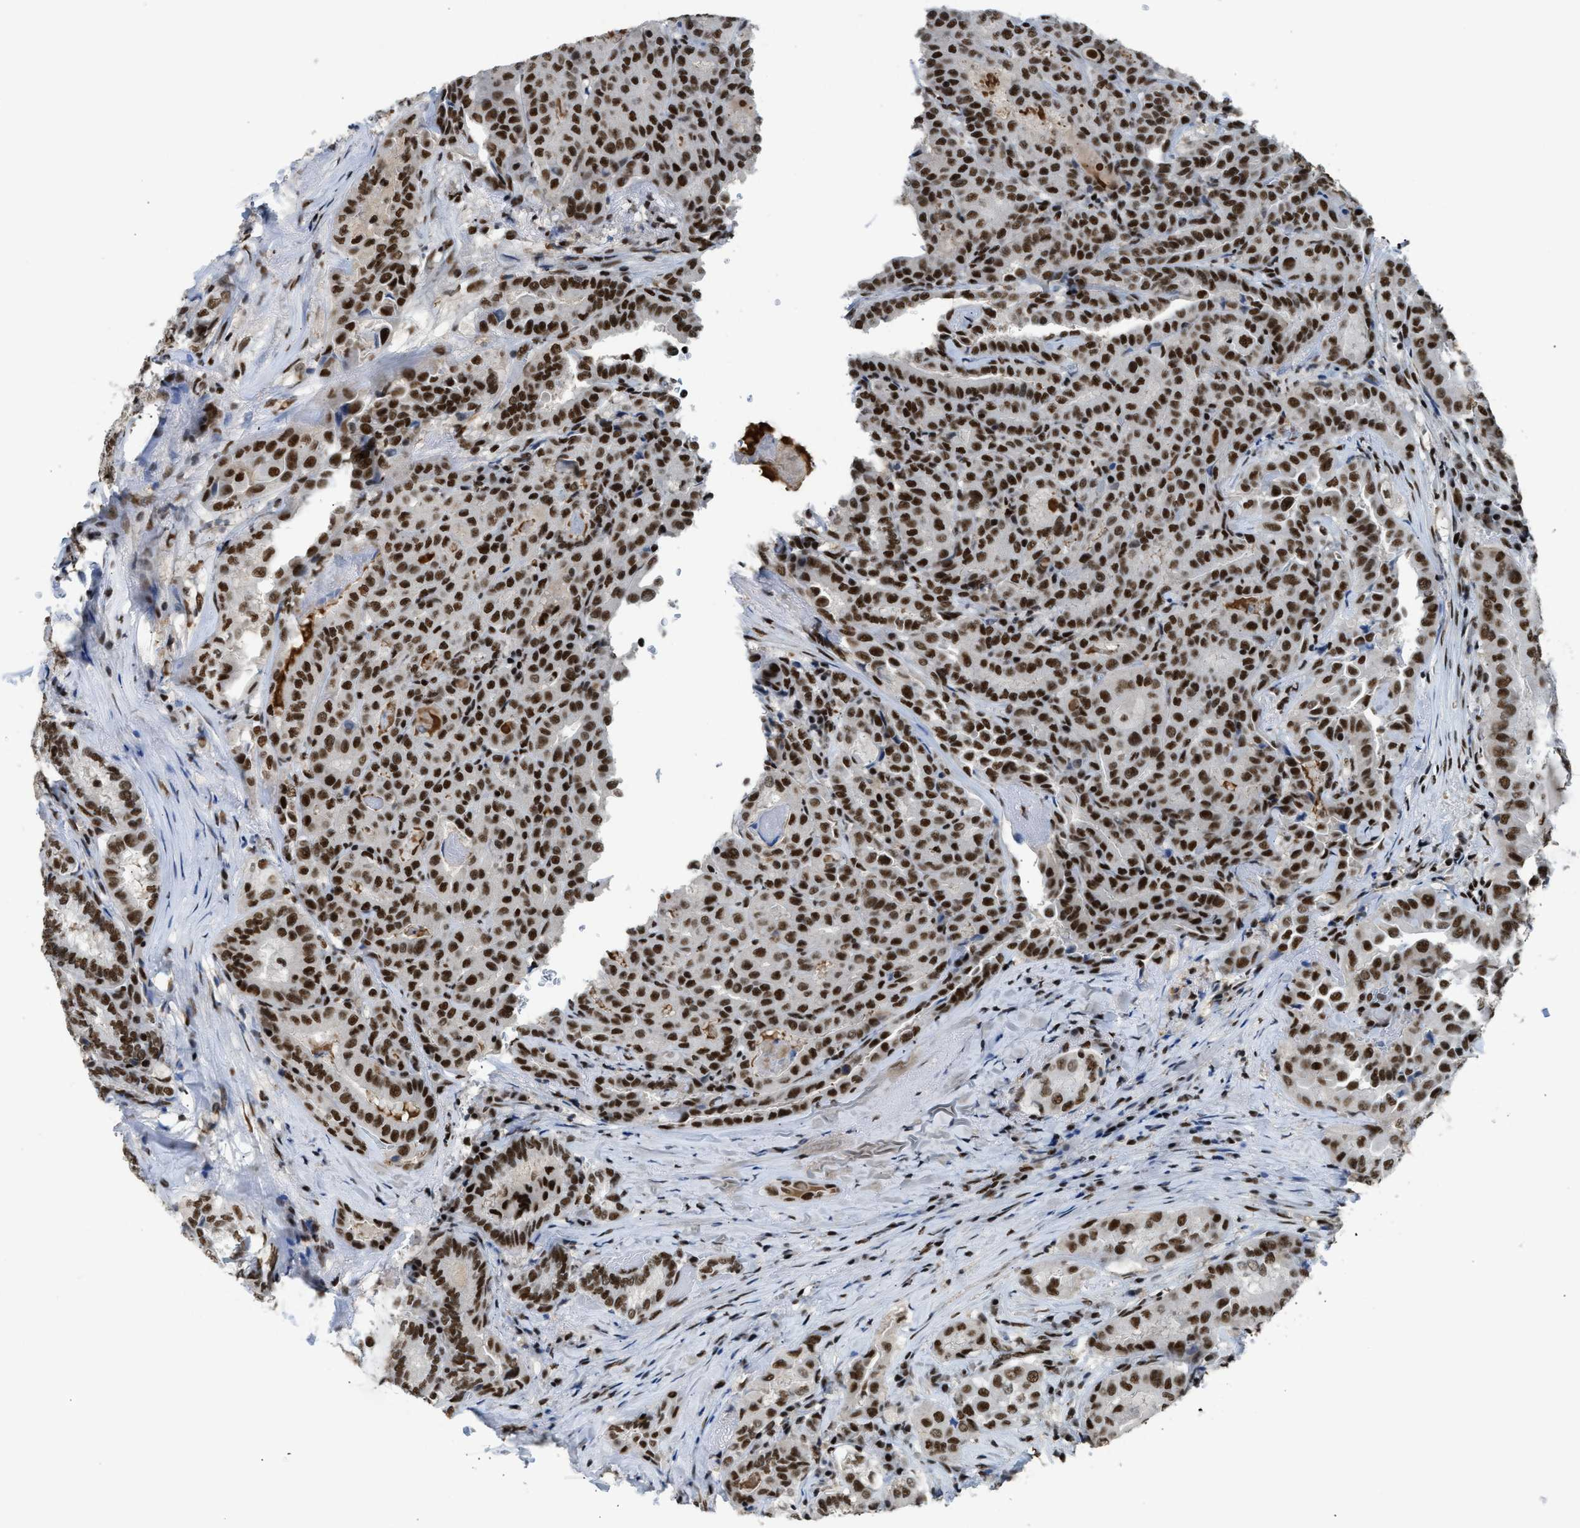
{"staining": {"intensity": "strong", "quantity": ">75%", "location": "nuclear"}, "tissue": "thyroid cancer", "cell_type": "Tumor cells", "image_type": "cancer", "snomed": [{"axis": "morphology", "description": "Papillary adenocarcinoma, NOS"}, {"axis": "topography", "description": "Thyroid gland"}], "caption": "There is high levels of strong nuclear expression in tumor cells of thyroid papillary adenocarcinoma, as demonstrated by immunohistochemical staining (brown color).", "gene": "SCAF4", "patient": {"sex": "female", "age": 42}}